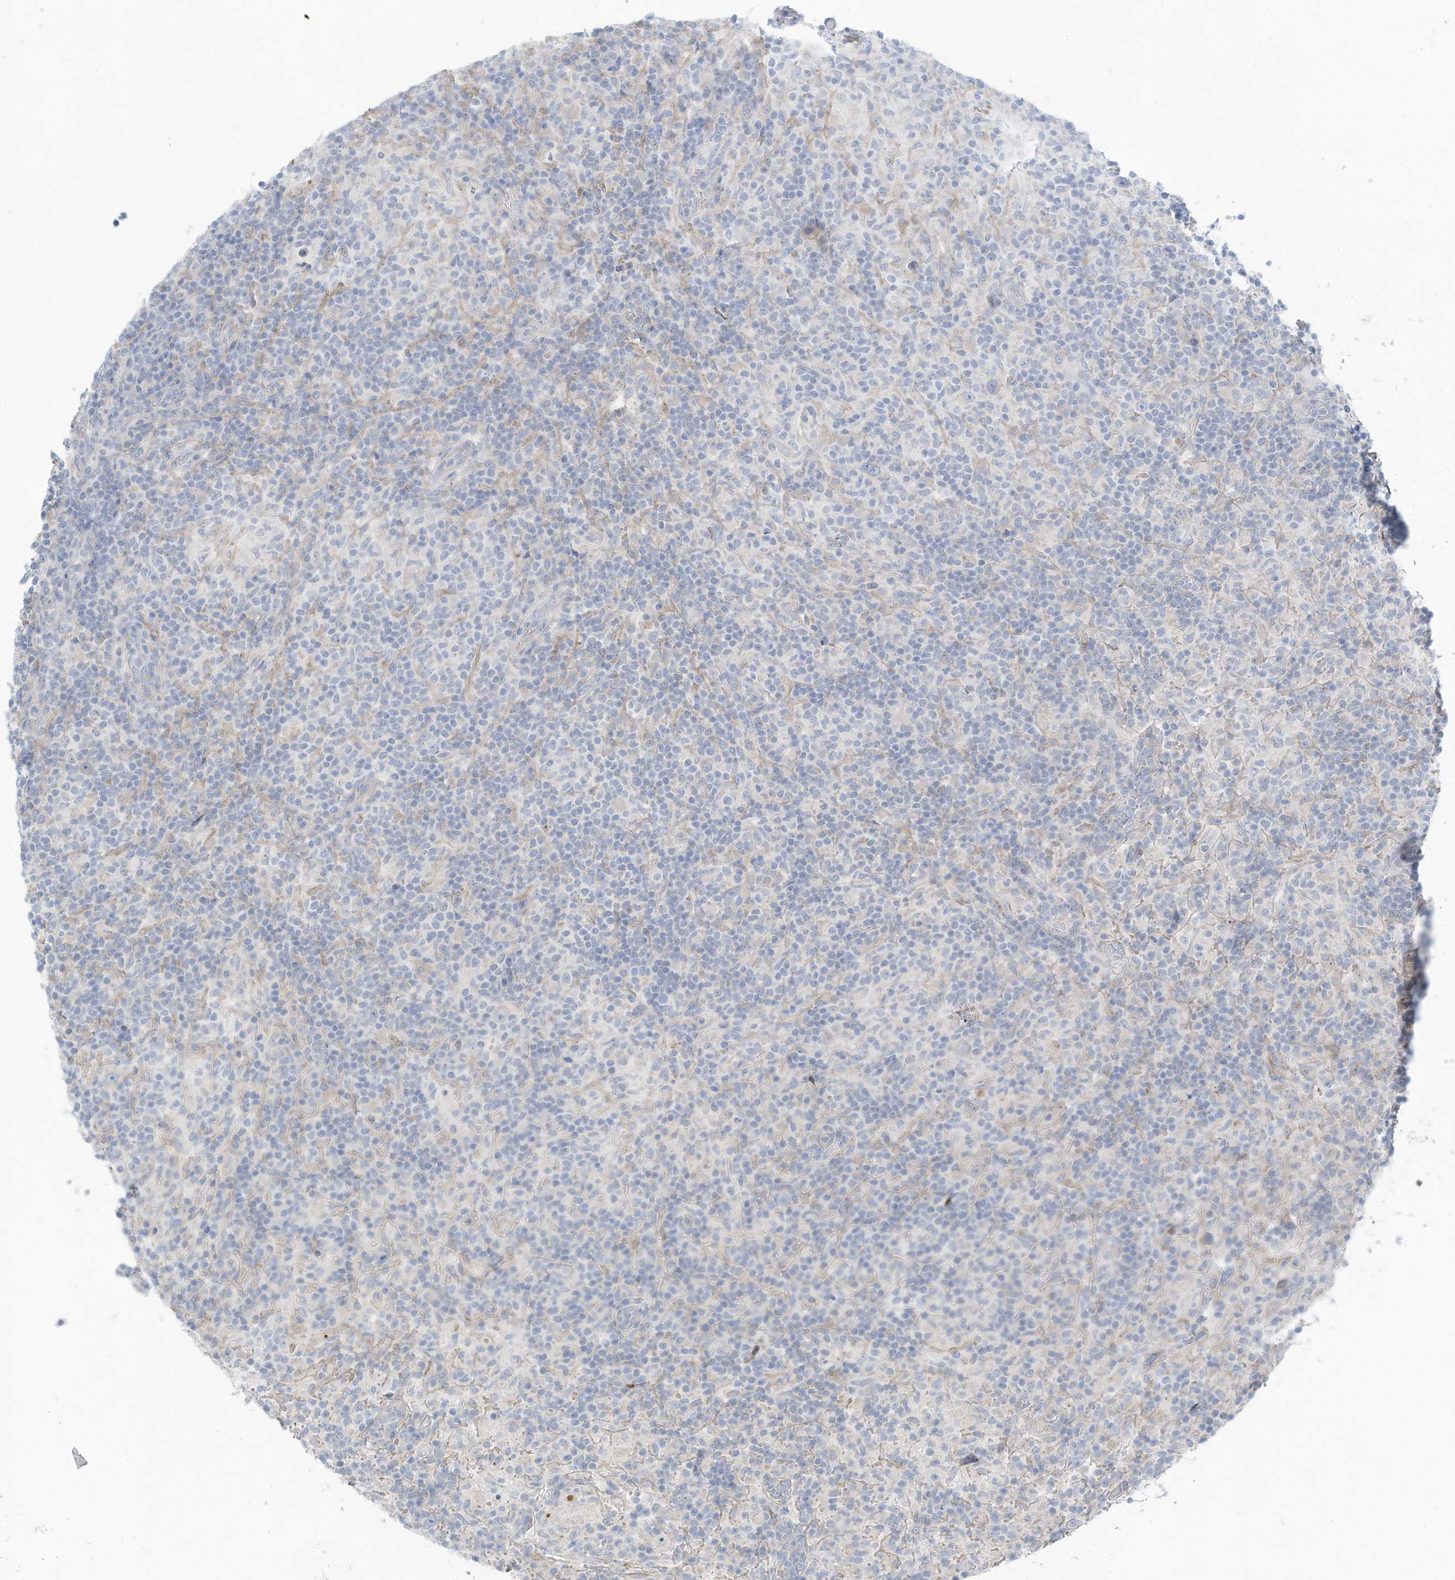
{"staining": {"intensity": "negative", "quantity": "none", "location": "none"}, "tissue": "lymphoma", "cell_type": "Tumor cells", "image_type": "cancer", "snomed": [{"axis": "morphology", "description": "Hodgkin's disease, NOS"}, {"axis": "topography", "description": "Lymph node"}], "caption": "IHC of human Hodgkin's disease reveals no staining in tumor cells.", "gene": "TRMT2B", "patient": {"sex": "male", "age": 70}}